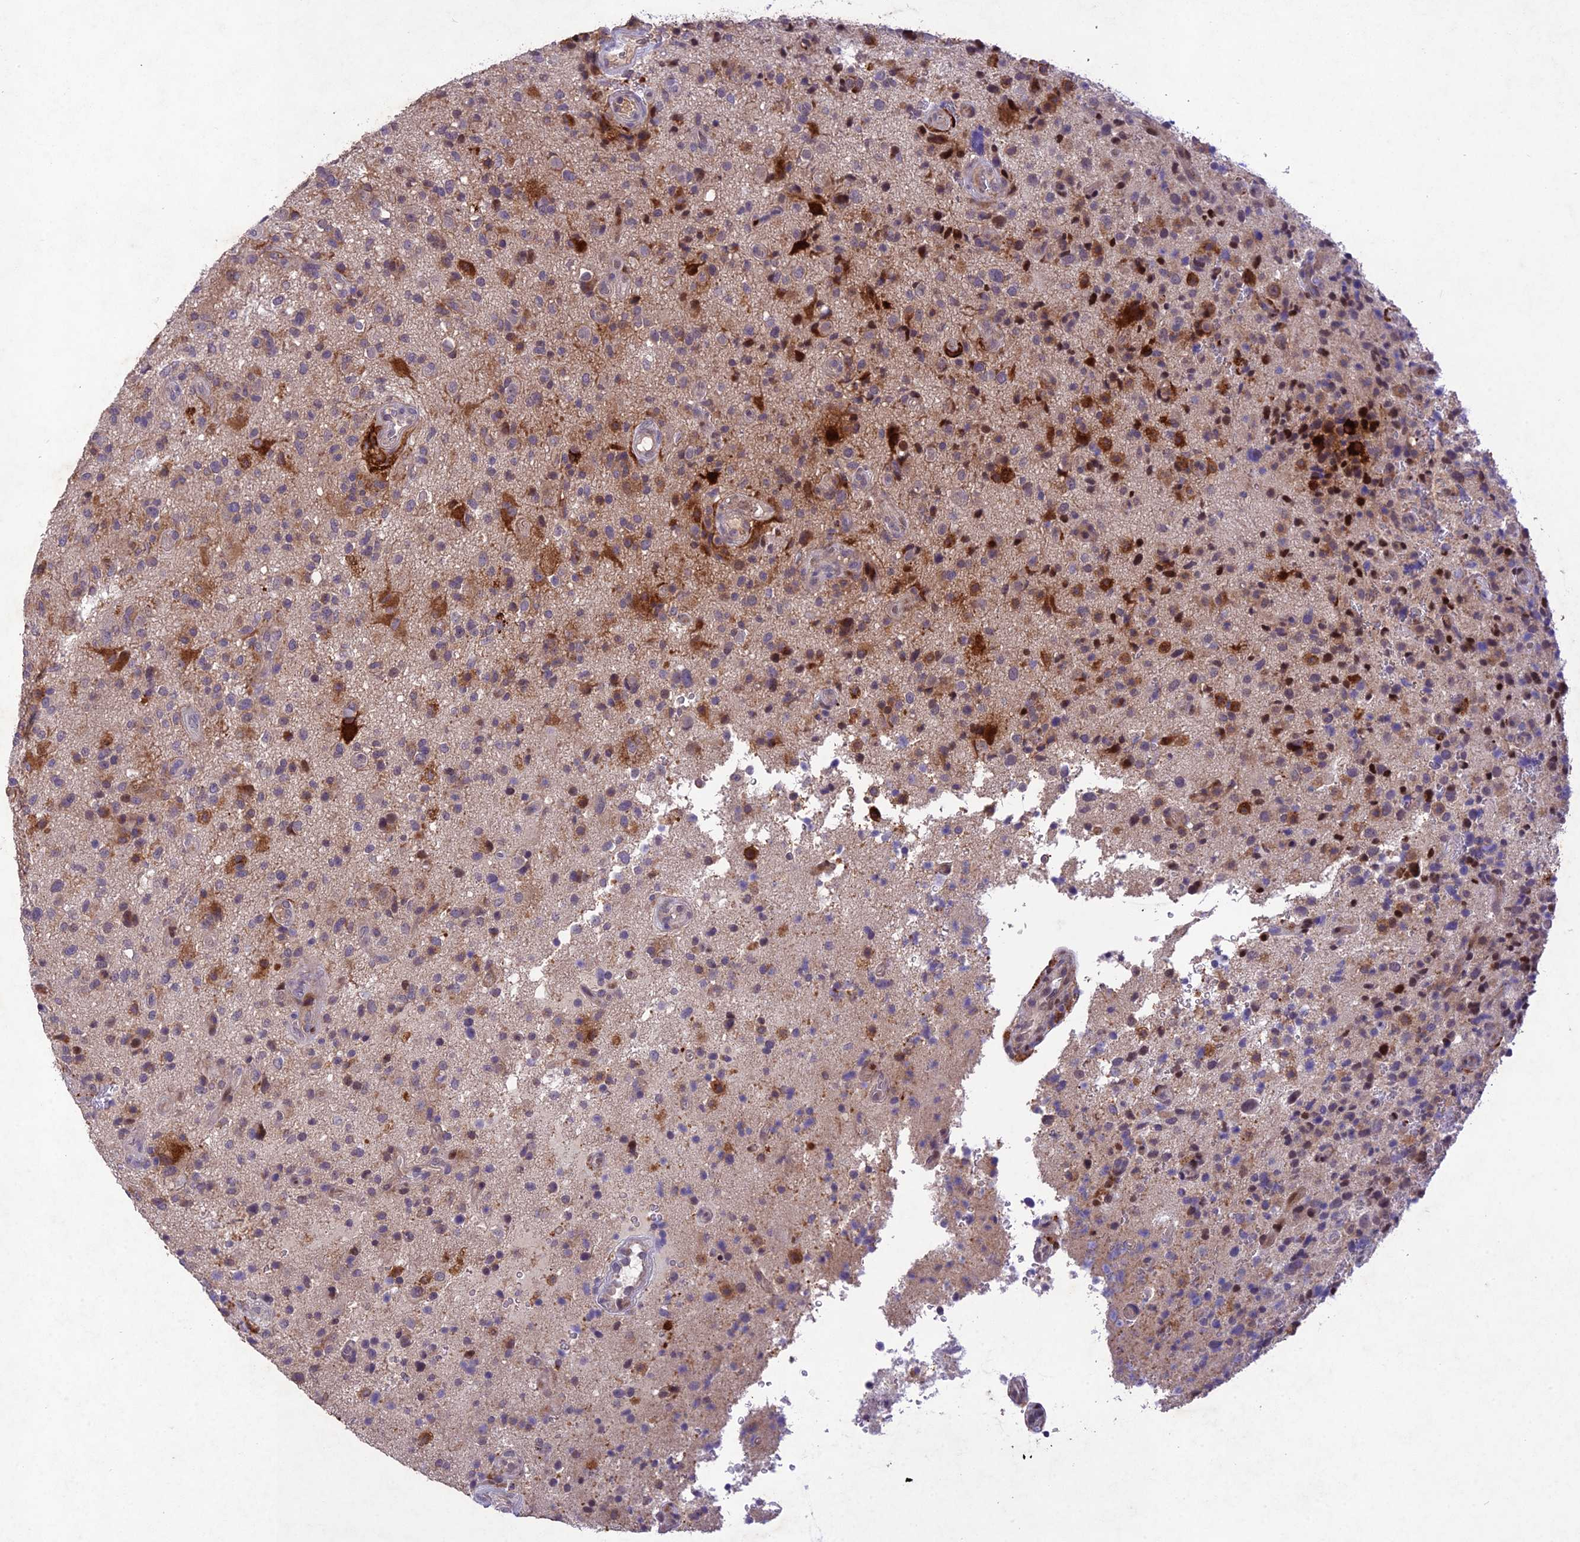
{"staining": {"intensity": "strong", "quantity": "<25%", "location": "cytoplasmic/membranous"}, "tissue": "glioma", "cell_type": "Tumor cells", "image_type": "cancer", "snomed": [{"axis": "morphology", "description": "Glioma, malignant, High grade"}, {"axis": "topography", "description": "Brain"}], "caption": "The histopathology image shows staining of high-grade glioma (malignant), revealing strong cytoplasmic/membranous protein positivity (brown color) within tumor cells.", "gene": "ANKRD52", "patient": {"sex": "male", "age": 47}}